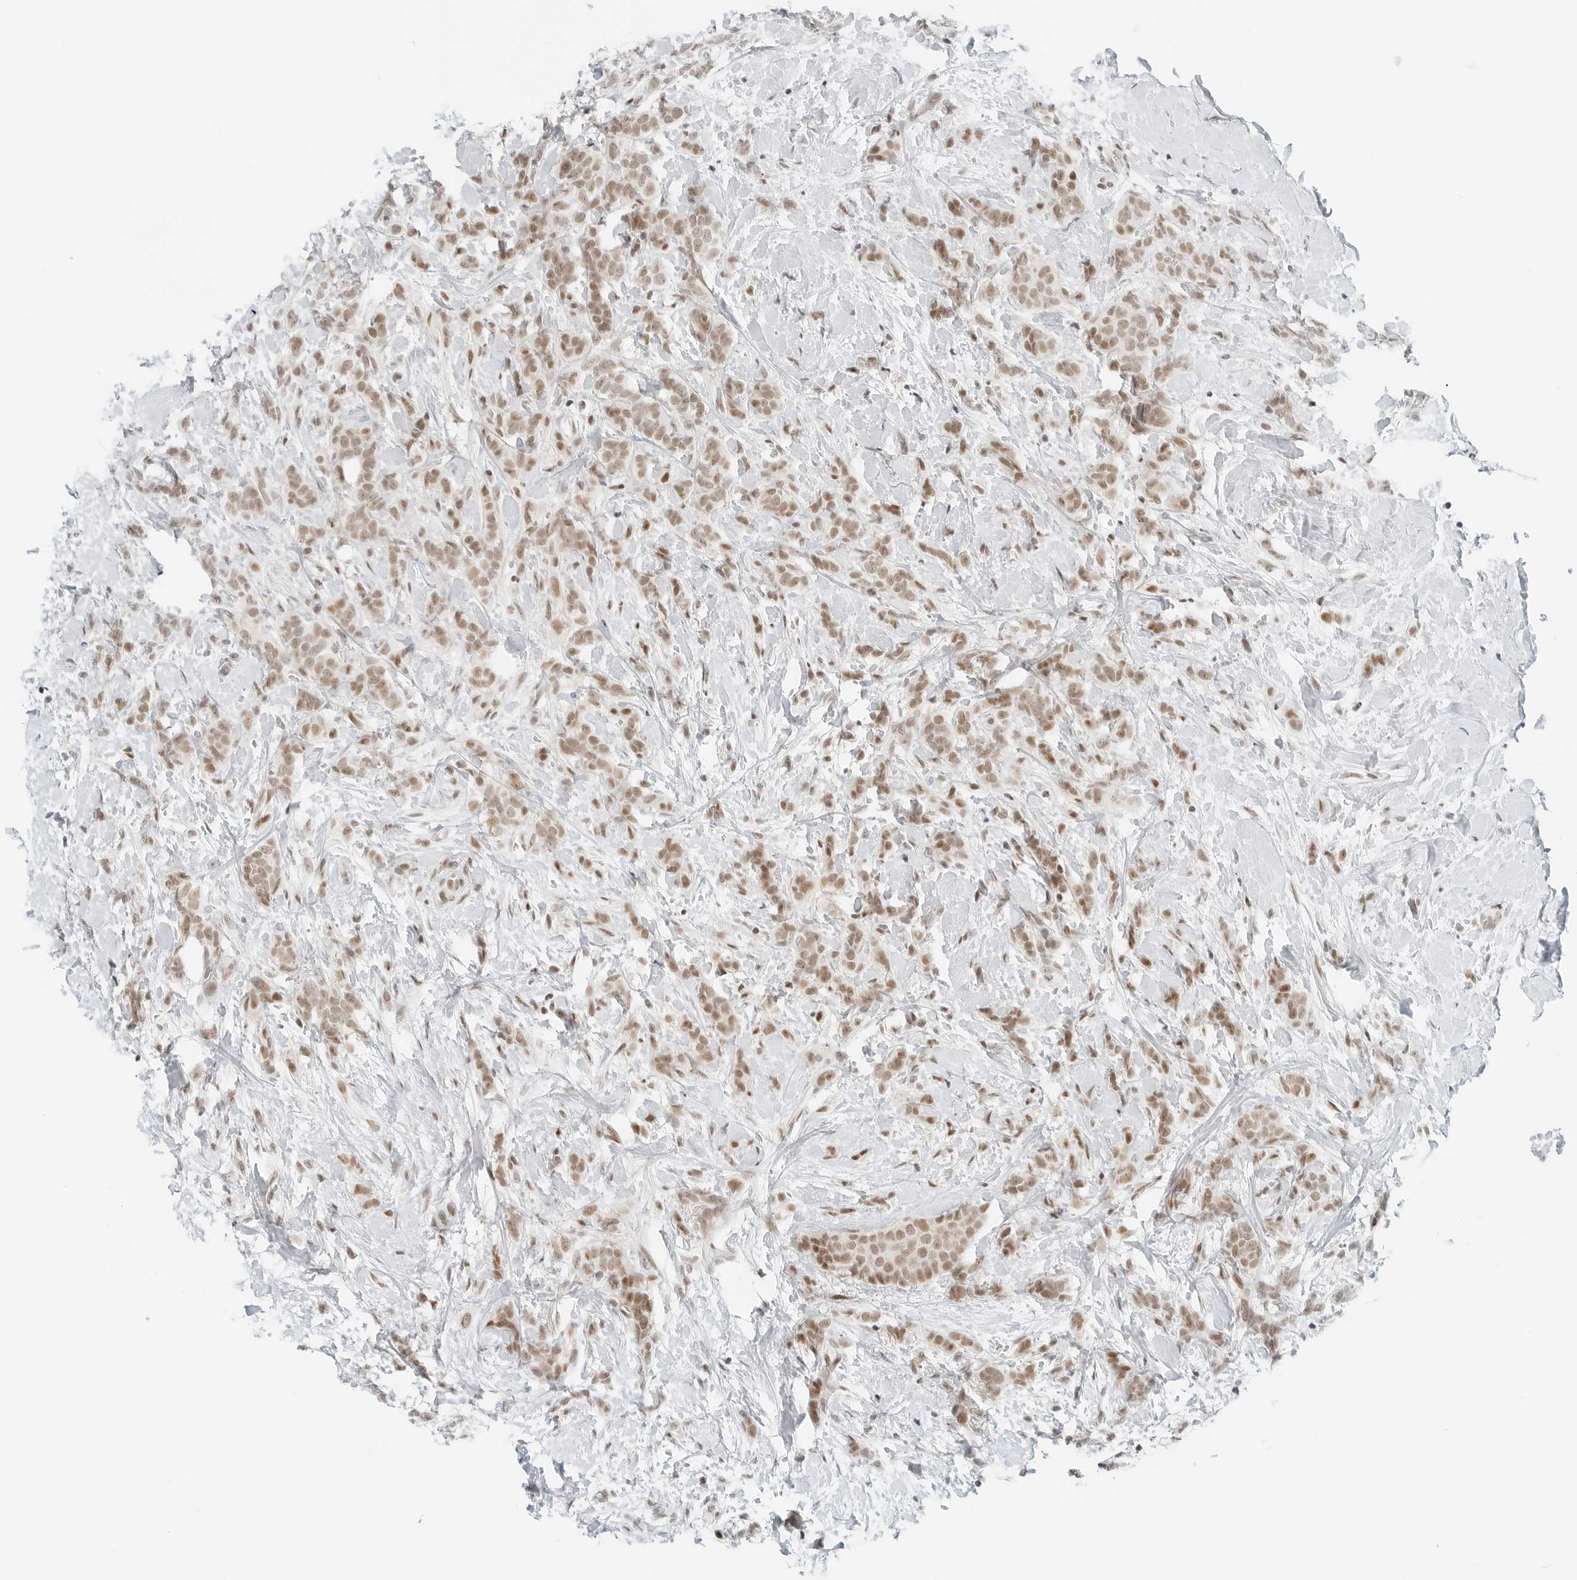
{"staining": {"intensity": "moderate", "quantity": ">75%", "location": "nuclear"}, "tissue": "breast cancer", "cell_type": "Tumor cells", "image_type": "cancer", "snomed": [{"axis": "morphology", "description": "Lobular carcinoma, in situ"}, {"axis": "morphology", "description": "Lobular carcinoma"}, {"axis": "topography", "description": "Breast"}], "caption": "A micrograph showing moderate nuclear expression in approximately >75% of tumor cells in breast cancer, as visualized by brown immunohistochemical staining.", "gene": "CRTC2", "patient": {"sex": "female", "age": 41}}